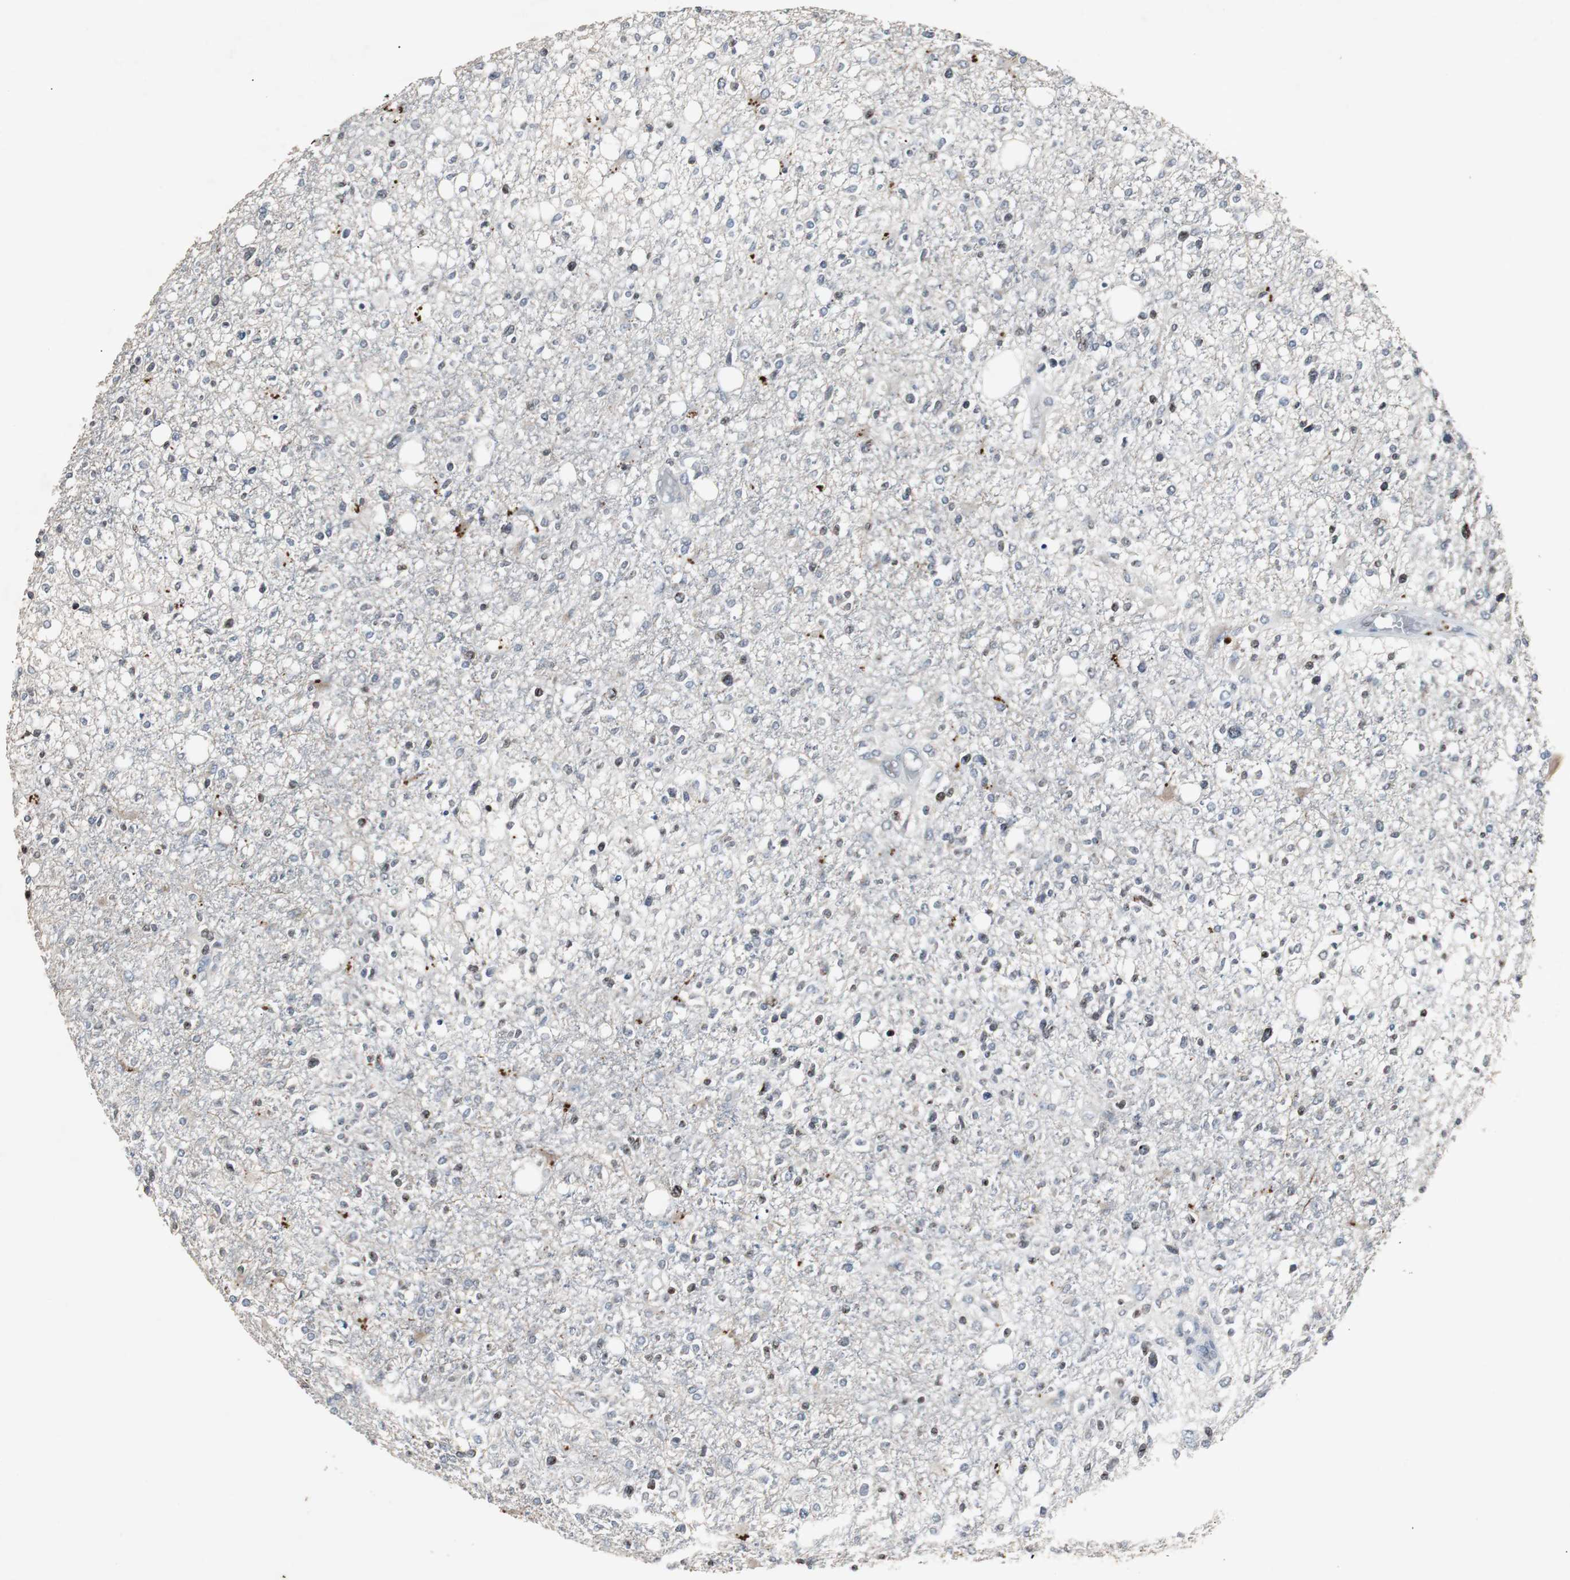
{"staining": {"intensity": "negative", "quantity": "none", "location": "none"}, "tissue": "glioma", "cell_type": "Tumor cells", "image_type": "cancer", "snomed": [{"axis": "morphology", "description": "Glioma, malignant, High grade"}, {"axis": "topography", "description": "Cerebral cortex"}], "caption": "Tumor cells are negative for brown protein staining in glioma. (DAB (3,3'-diaminobenzidine) immunohistochemistry (IHC) visualized using brightfield microscopy, high magnification).", "gene": "ZNF396", "patient": {"sex": "male", "age": 76}}